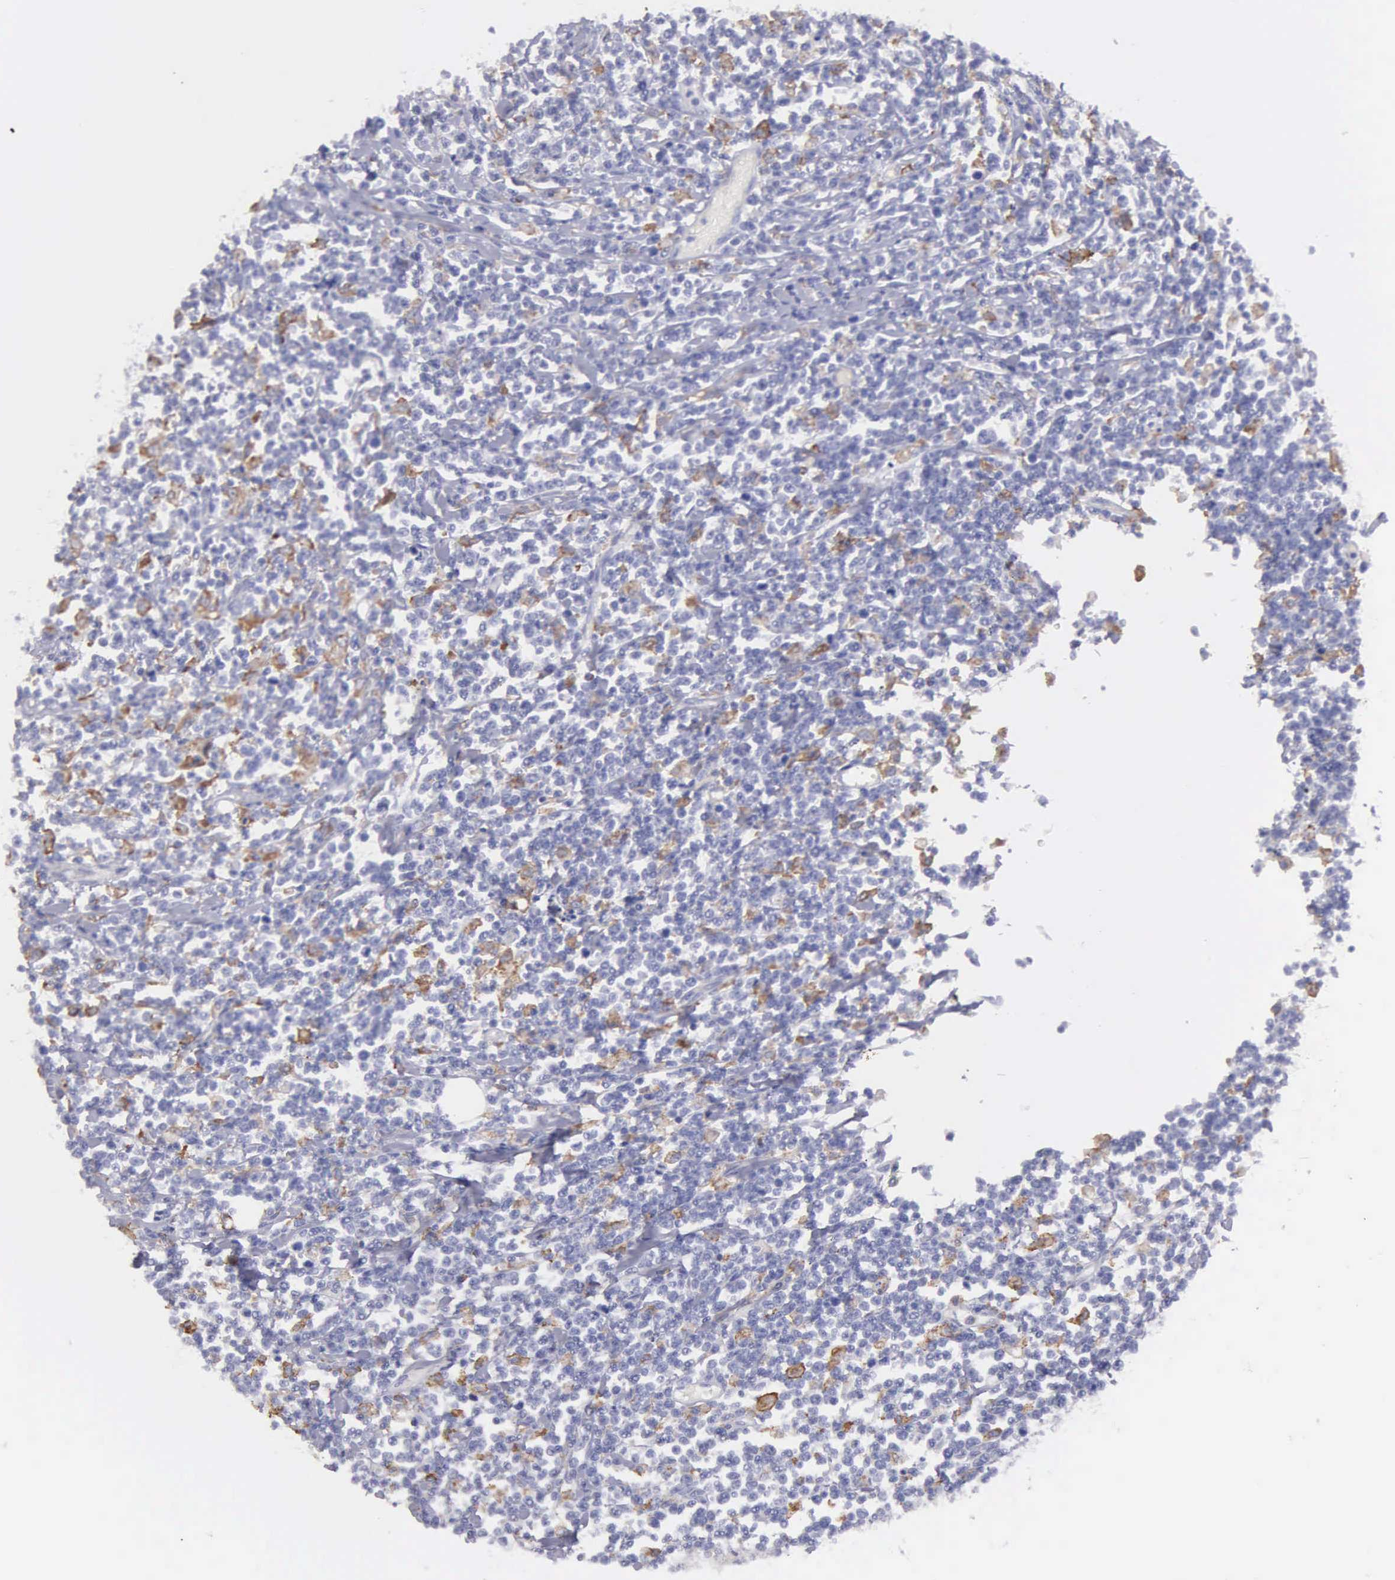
{"staining": {"intensity": "negative", "quantity": "none", "location": "none"}, "tissue": "lymphoma", "cell_type": "Tumor cells", "image_type": "cancer", "snomed": [{"axis": "morphology", "description": "Malignant lymphoma, non-Hodgkin's type, High grade"}, {"axis": "topography", "description": "Colon"}], "caption": "This is a micrograph of IHC staining of high-grade malignant lymphoma, non-Hodgkin's type, which shows no positivity in tumor cells.", "gene": "TYRP1", "patient": {"sex": "male", "age": 82}}